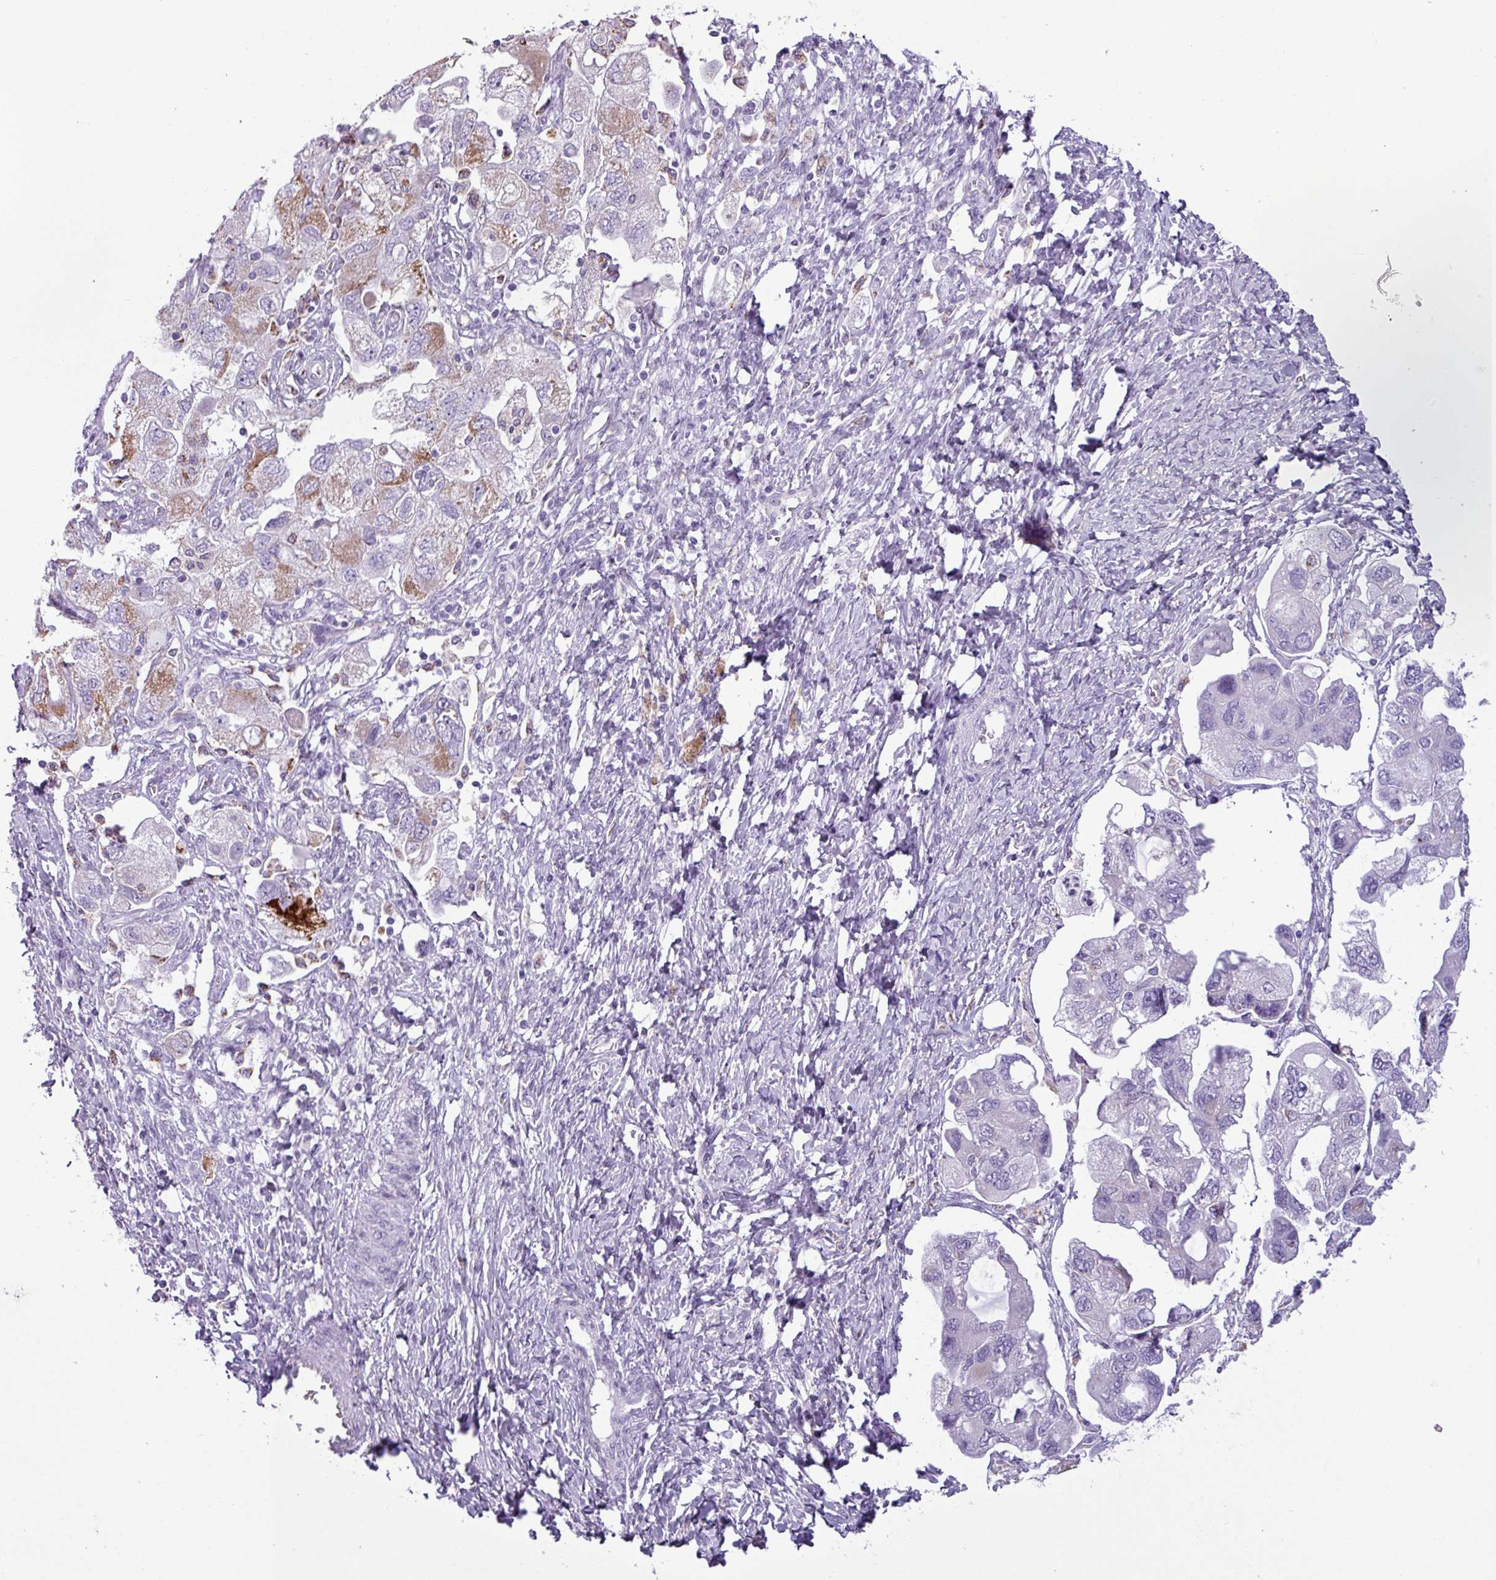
{"staining": {"intensity": "moderate", "quantity": "<25%", "location": "cytoplasmic/membranous"}, "tissue": "ovarian cancer", "cell_type": "Tumor cells", "image_type": "cancer", "snomed": [{"axis": "morphology", "description": "Carcinoma, NOS"}, {"axis": "morphology", "description": "Cystadenocarcinoma, serous, NOS"}, {"axis": "topography", "description": "Ovary"}], "caption": "There is low levels of moderate cytoplasmic/membranous staining in tumor cells of serous cystadenocarcinoma (ovarian), as demonstrated by immunohistochemical staining (brown color).", "gene": "ZNF667", "patient": {"sex": "female", "age": 69}}